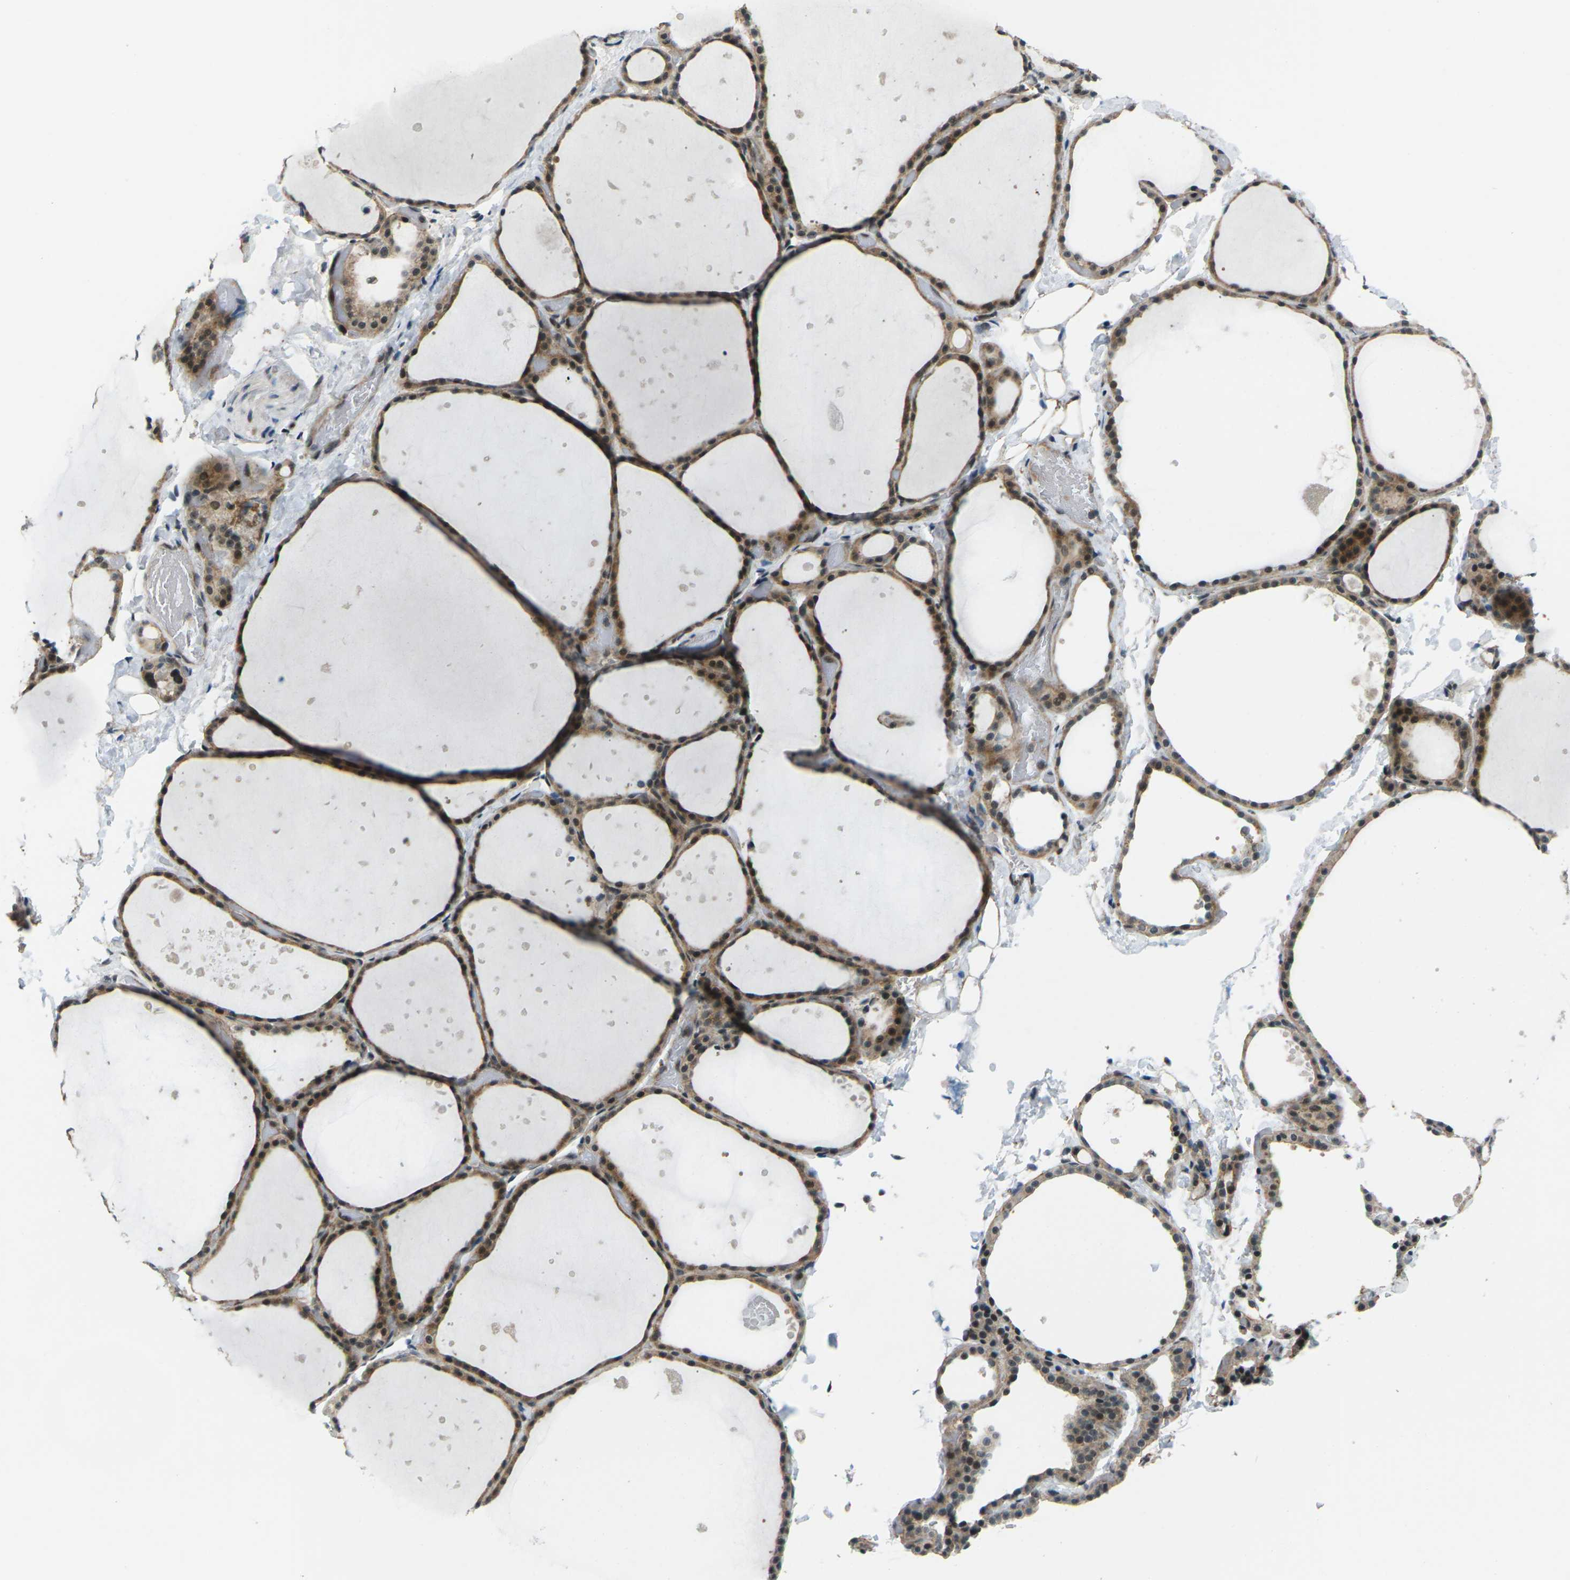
{"staining": {"intensity": "moderate", "quantity": ">75%", "location": "cytoplasmic/membranous,nuclear"}, "tissue": "thyroid gland", "cell_type": "Glandular cells", "image_type": "normal", "snomed": [{"axis": "morphology", "description": "Normal tissue, NOS"}, {"axis": "topography", "description": "Thyroid gland"}], "caption": "Thyroid gland stained for a protein shows moderate cytoplasmic/membranous,nuclear positivity in glandular cells.", "gene": "UBE2S", "patient": {"sex": "female", "age": 44}}